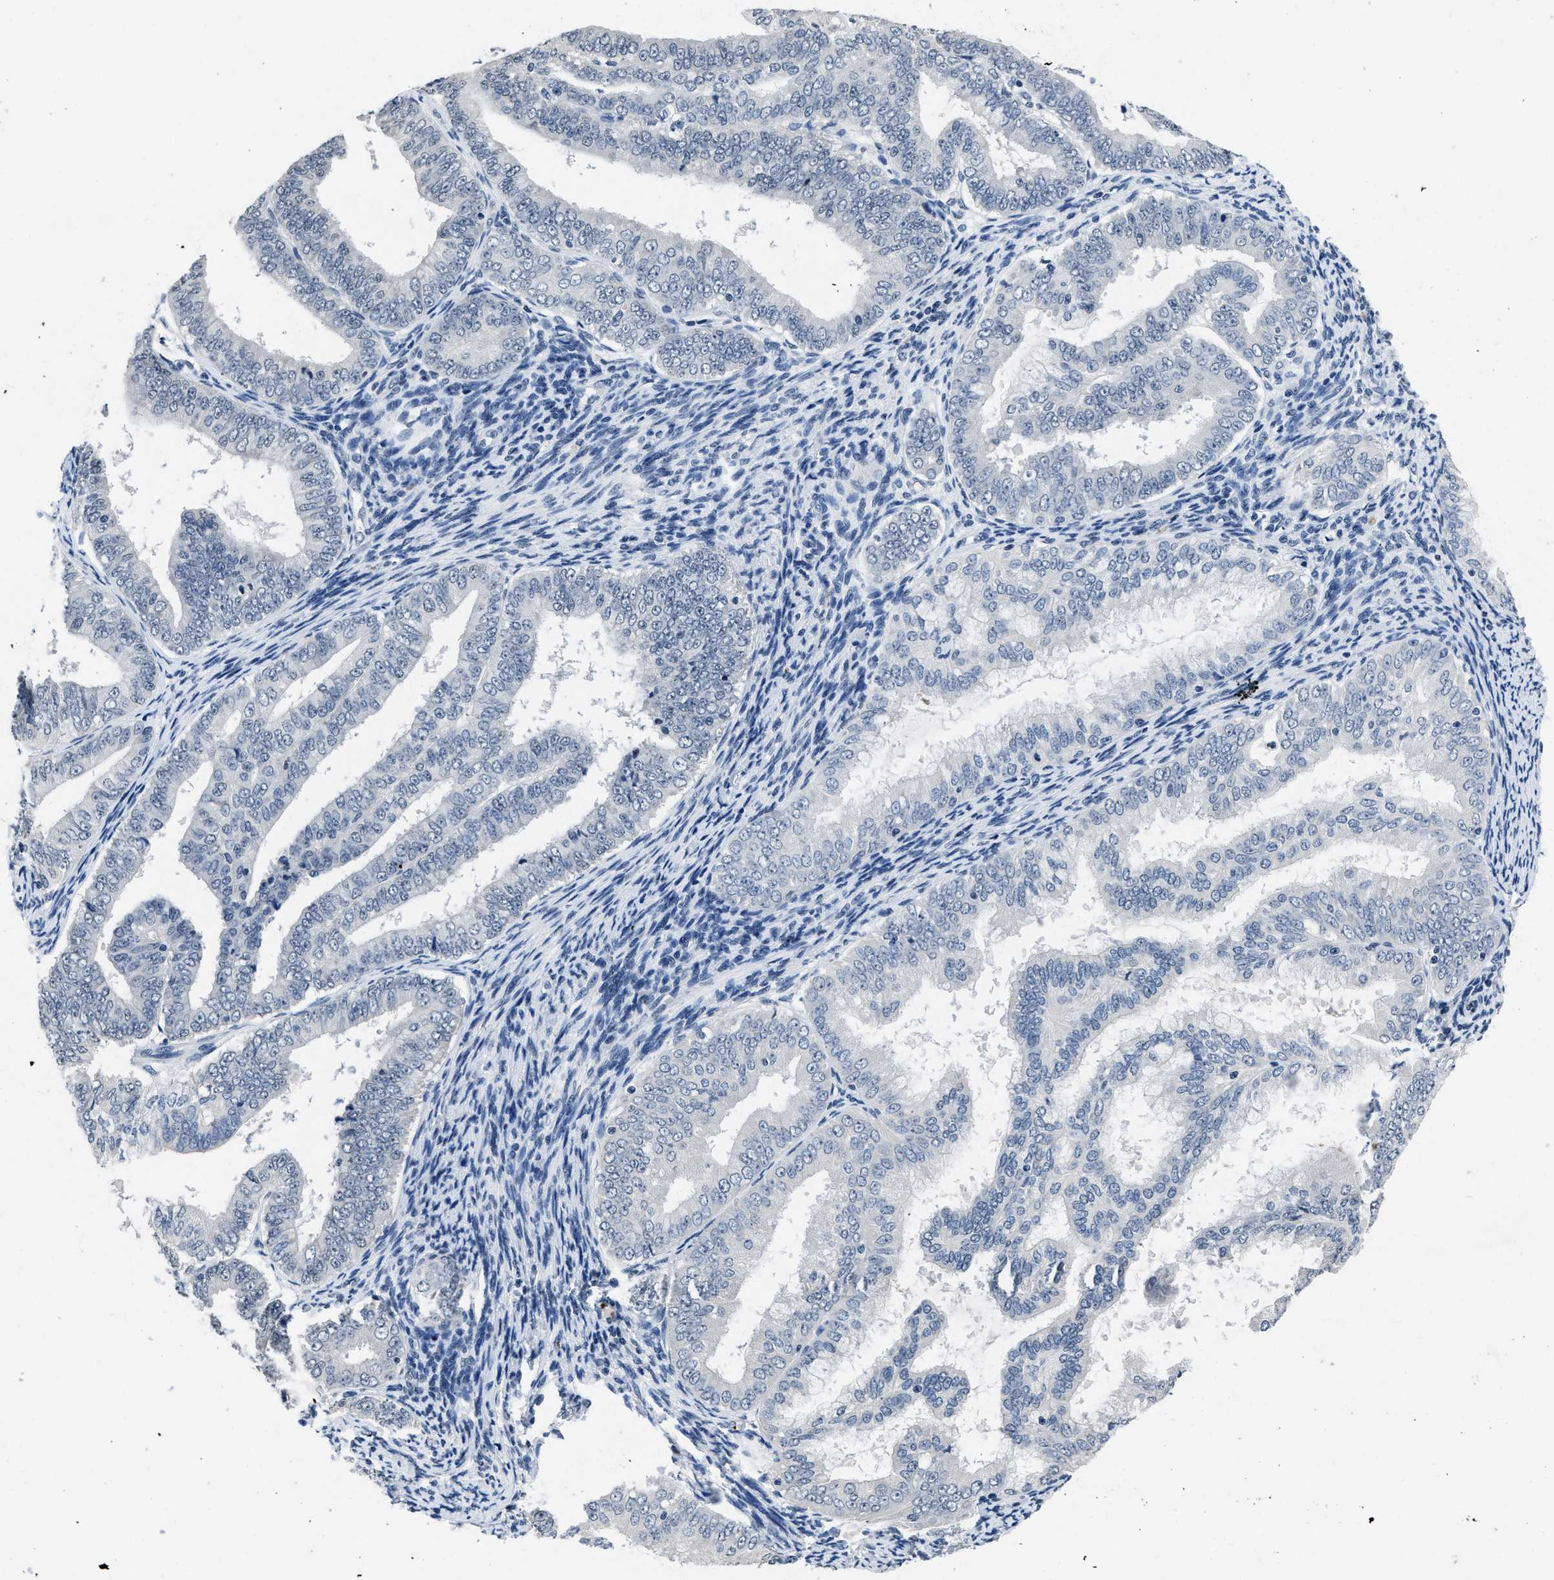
{"staining": {"intensity": "negative", "quantity": "none", "location": "none"}, "tissue": "endometrial cancer", "cell_type": "Tumor cells", "image_type": "cancer", "snomed": [{"axis": "morphology", "description": "Adenocarcinoma, NOS"}, {"axis": "topography", "description": "Endometrium"}], "caption": "IHC histopathology image of adenocarcinoma (endometrial) stained for a protein (brown), which reveals no expression in tumor cells. The staining was performed using DAB (3,3'-diaminobenzidine) to visualize the protein expression in brown, while the nuclei were stained in blue with hematoxylin (Magnification: 20x).", "gene": "ITGA2B", "patient": {"sex": "female", "age": 63}}